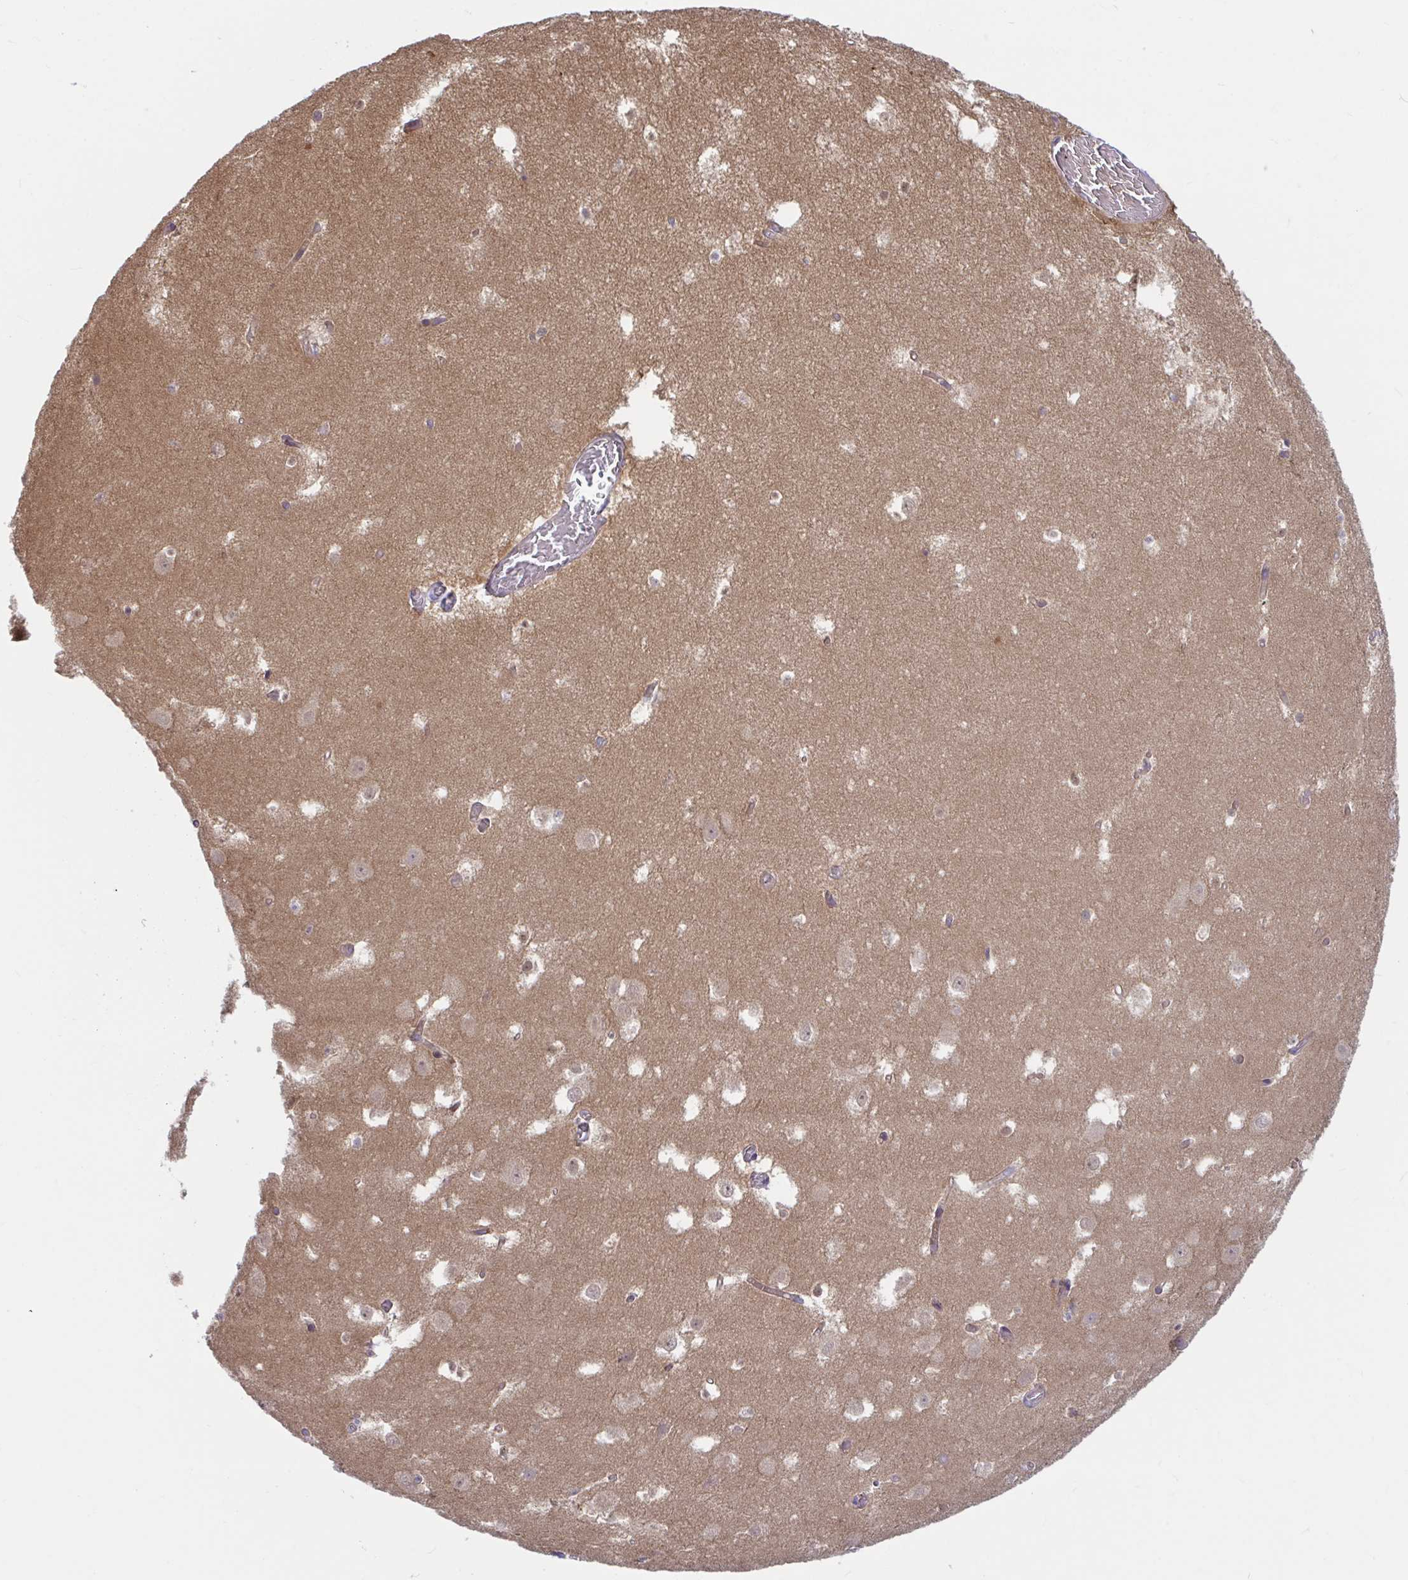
{"staining": {"intensity": "weak", "quantity": "25%-75%", "location": "cytoplasmic/membranous"}, "tissue": "hippocampus", "cell_type": "Glial cells", "image_type": "normal", "snomed": [{"axis": "morphology", "description": "Normal tissue, NOS"}, {"axis": "topography", "description": "Hippocampus"}], "caption": "Hippocampus was stained to show a protein in brown. There is low levels of weak cytoplasmic/membranous positivity in approximately 25%-75% of glial cells. (Brightfield microscopy of DAB IHC at high magnification).", "gene": "LMNTD2", "patient": {"sex": "female", "age": 52}}